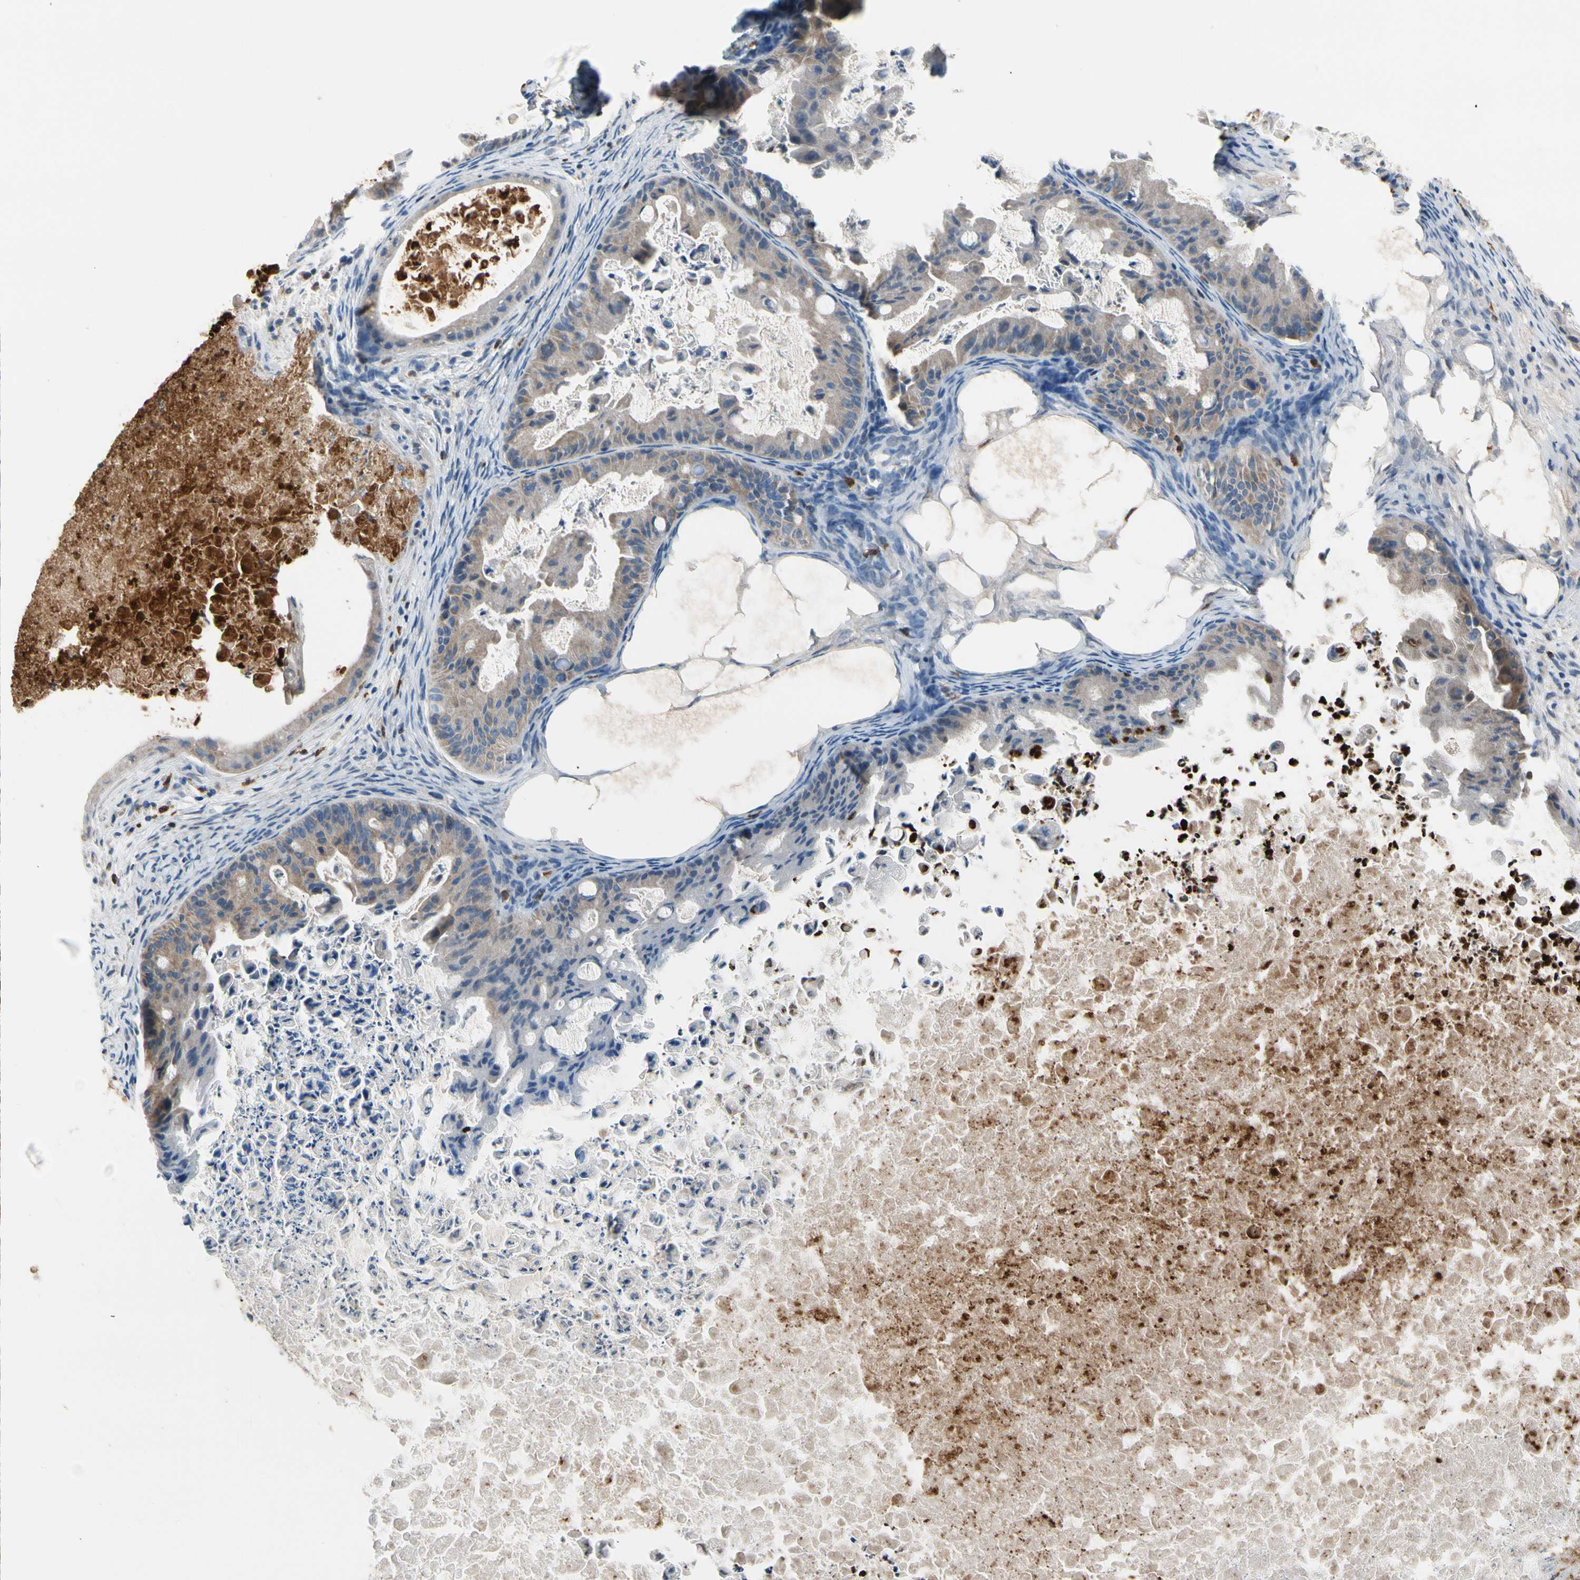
{"staining": {"intensity": "weak", "quantity": ">75%", "location": "cytoplasmic/membranous"}, "tissue": "ovarian cancer", "cell_type": "Tumor cells", "image_type": "cancer", "snomed": [{"axis": "morphology", "description": "Cystadenocarcinoma, mucinous, NOS"}, {"axis": "topography", "description": "Ovary"}], "caption": "Protein staining of ovarian cancer tissue shows weak cytoplasmic/membranous expression in approximately >75% of tumor cells.", "gene": "HJURP", "patient": {"sex": "female", "age": 37}}